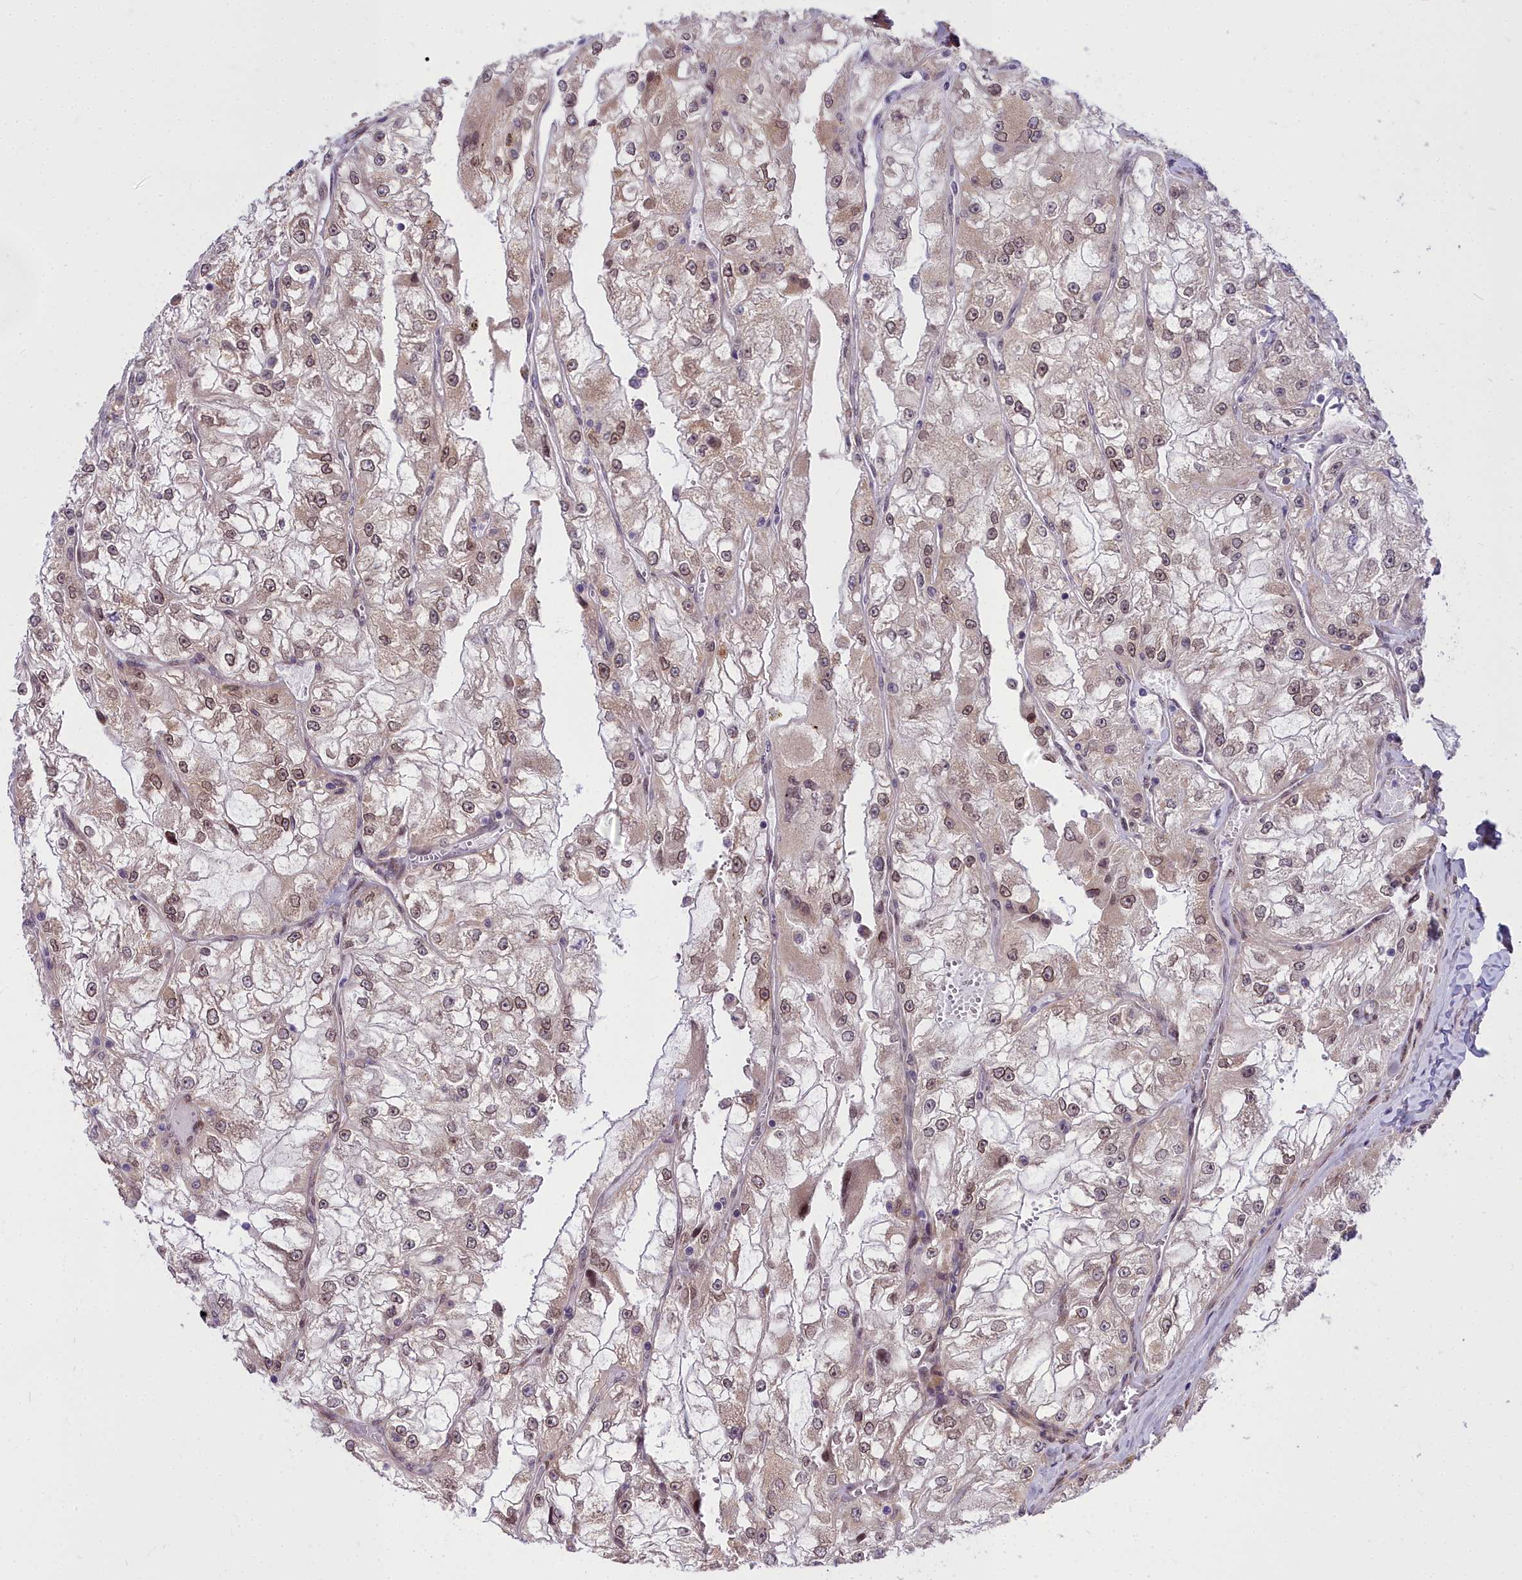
{"staining": {"intensity": "weak", "quantity": "25%-75%", "location": "nuclear"}, "tissue": "renal cancer", "cell_type": "Tumor cells", "image_type": "cancer", "snomed": [{"axis": "morphology", "description": "Adenocarcinoma, NOS"}, {"axis": "topography", "description": "Kidney"}], "caption": "Human renal adenocarcinoma stained with a brown dye reveals weak nuclear positive staining in about 25%-75% of tumor cells.", "gene": "ABCB8", "patient": {"sex": "female", "age": 72}}